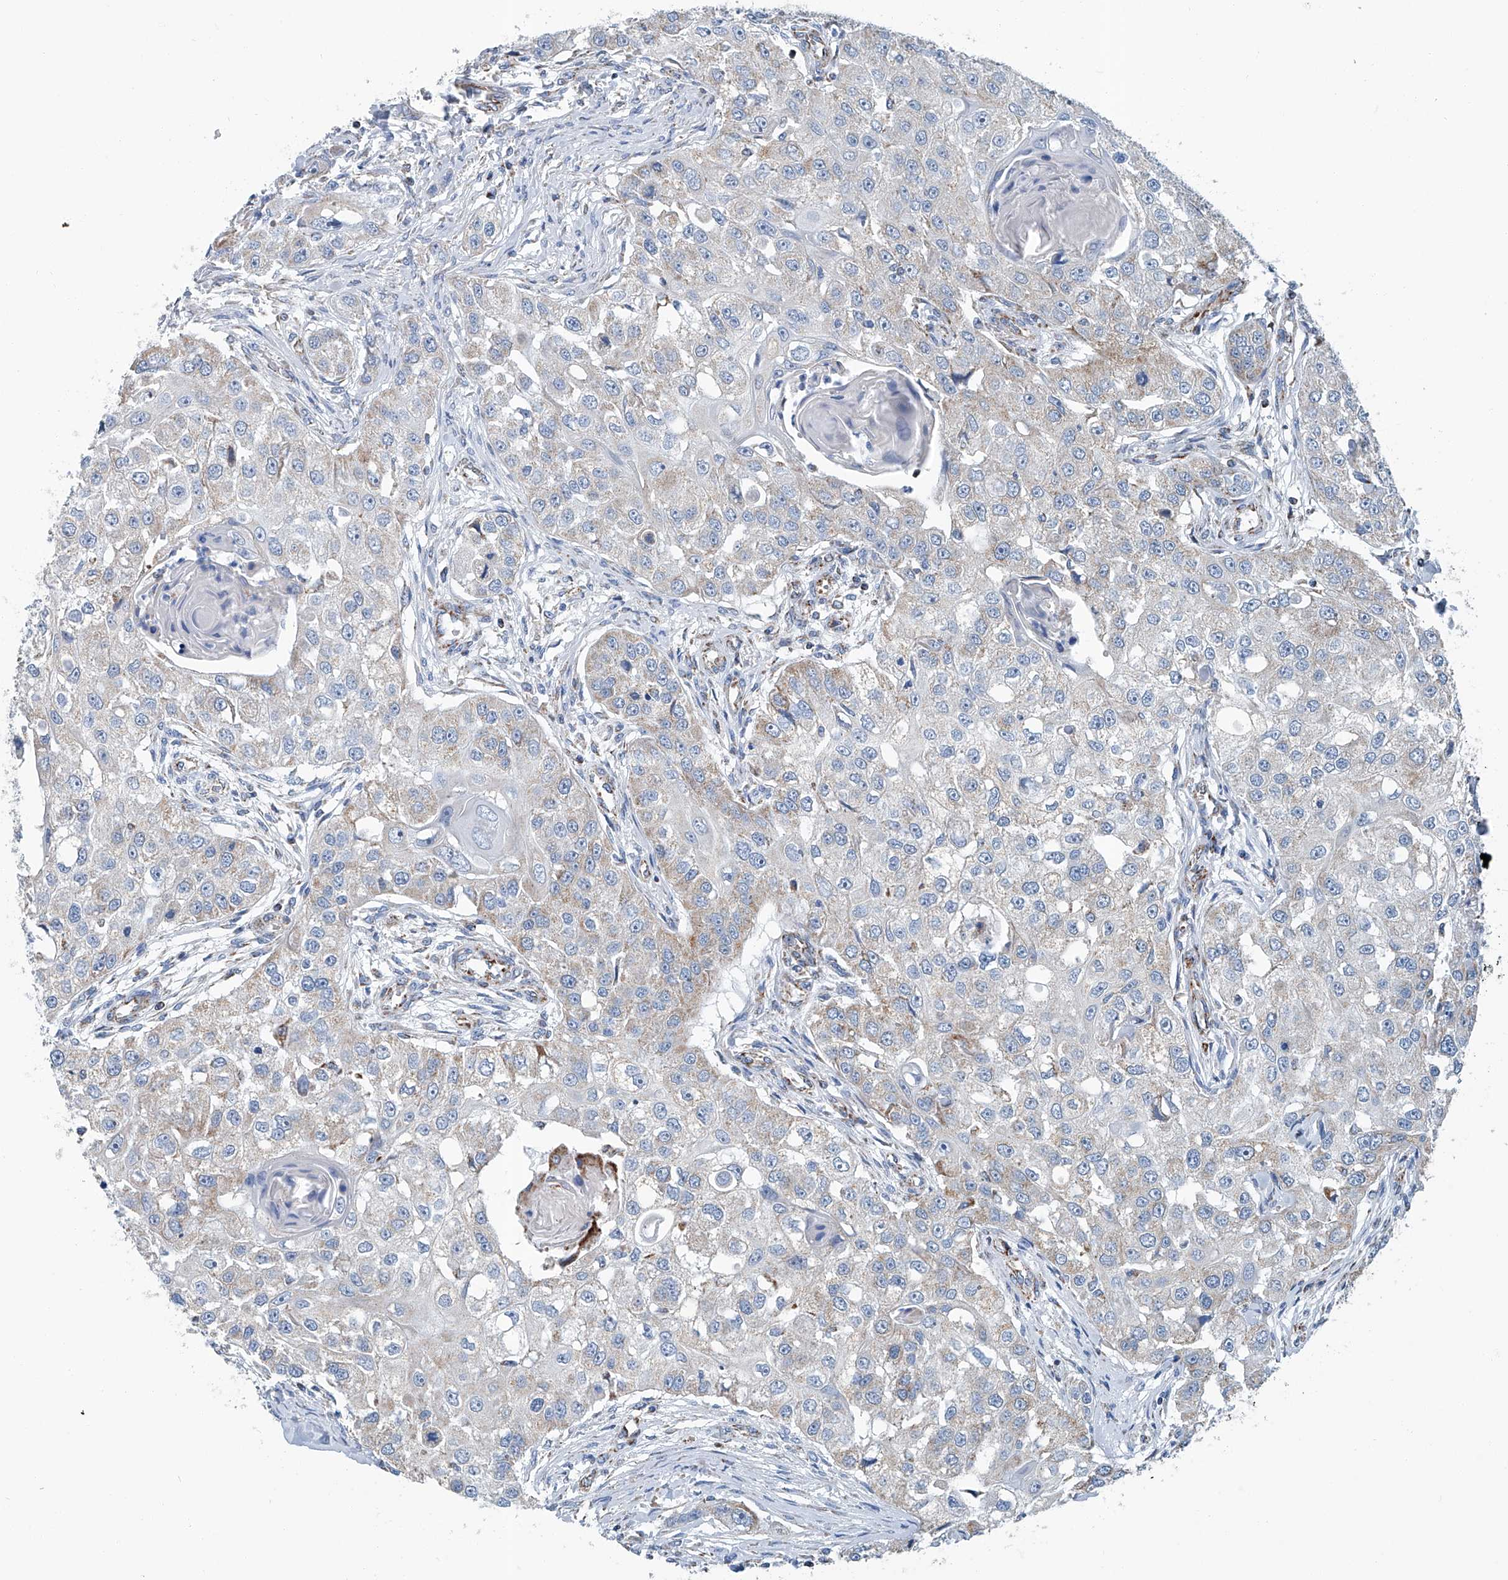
{"staining": {"intensity": "weak", "quantity": "<25%", "location": "cytoplasmic/membranous"}, "tissue": "head and neck cancer", "cell_type": "Tumor cells", "image_type": "cancer", "snomed": [{"axis": "morphology", "description": "Normal tissue, NOS"}, {"axis": "morphology", "description": "Squamous cell carcinoma, NOS"}, {"axis": "topography", "description": "Skeletal muscle"}, {"axis": "topography", "description": "Head-Neck"}], "caption": "This is a histopathology image of immunohistochemistry staining of squamous cell carcinoma (head and neck), which shows no expression in tumor cells. (Stains: DAB IHC with hematoxylin counter stain, Microscopy: brightfield microscopy at high magnification).", "gene": "MT-ND1", "patient": {"sex": "male", "age": 51}}